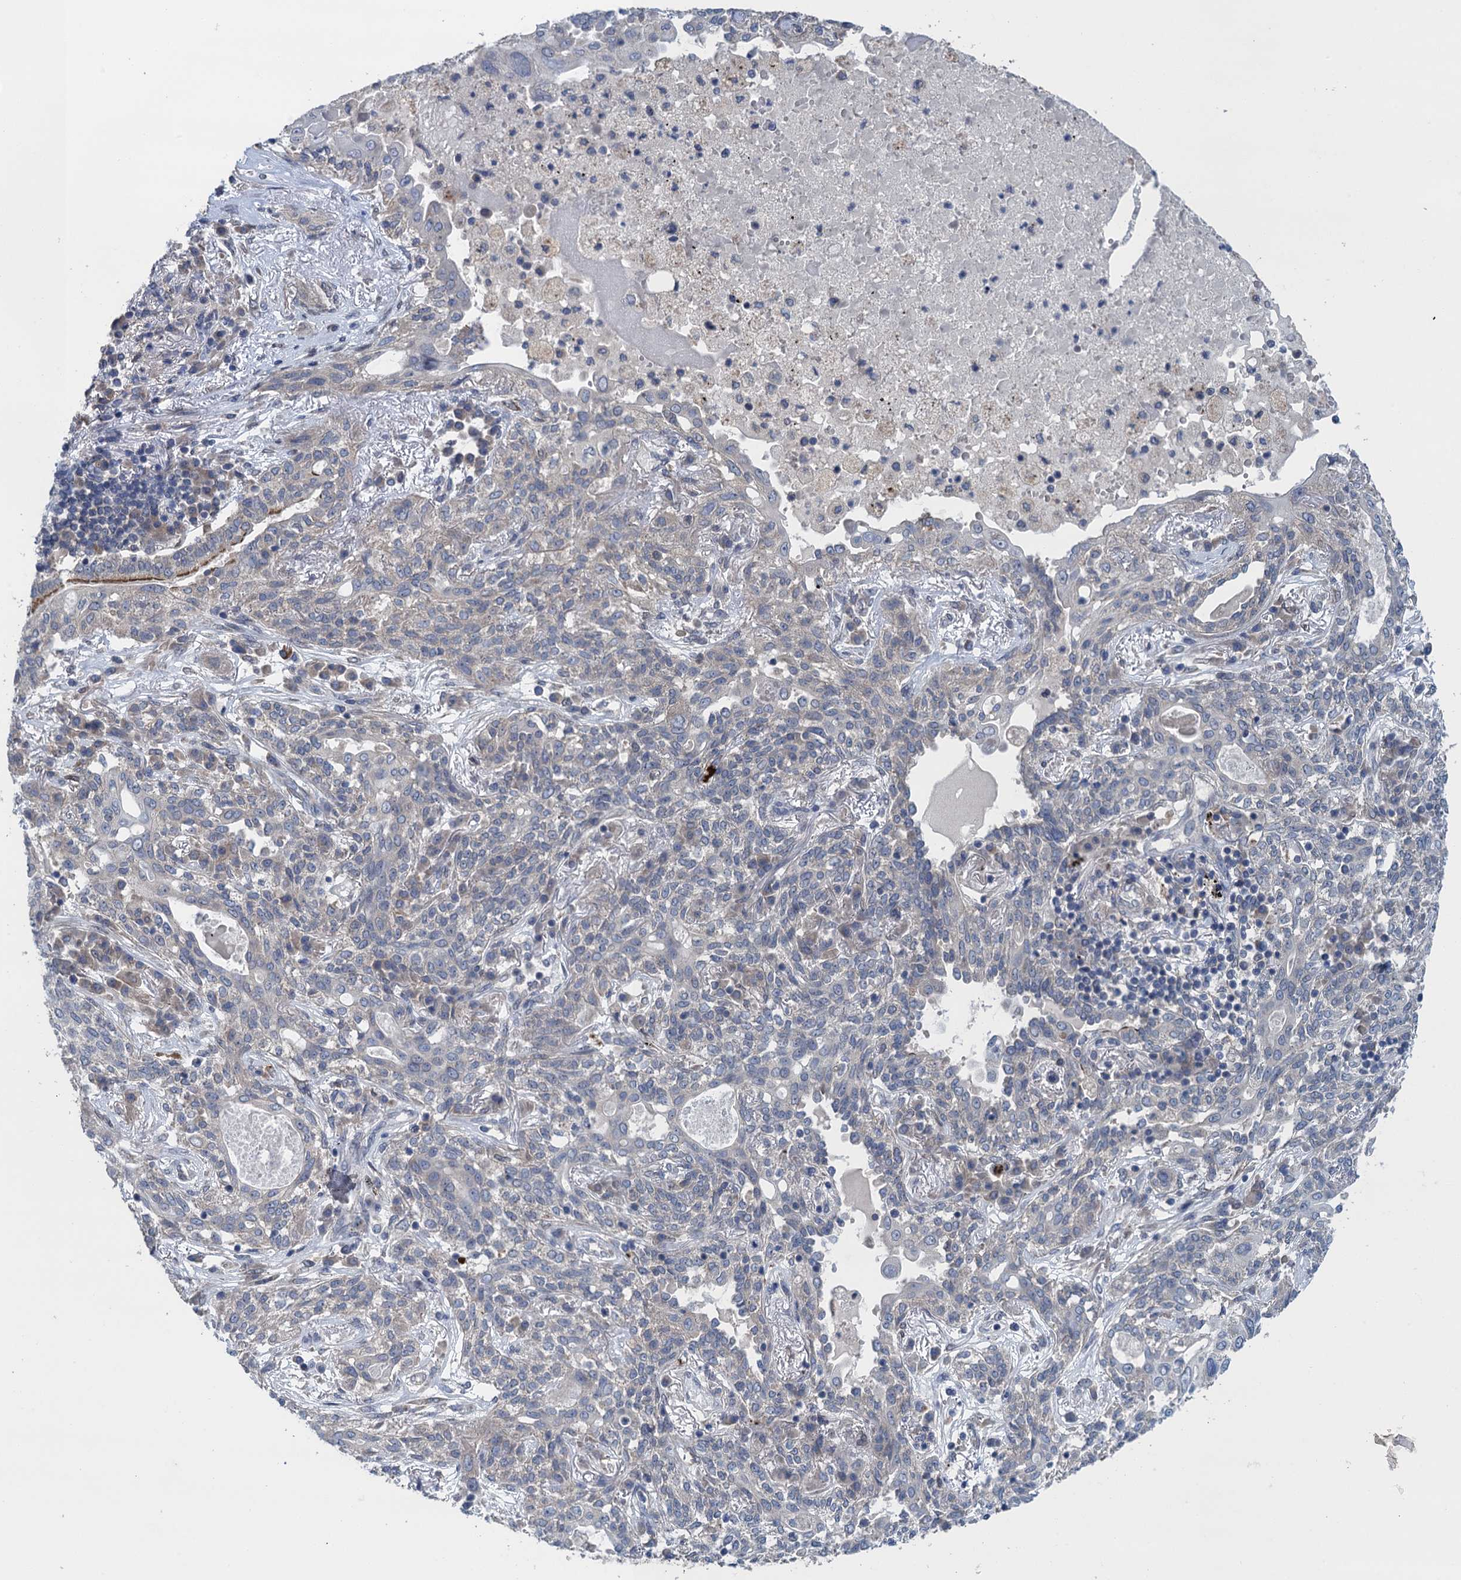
{"staining": {"intensity": "negative", "quantity": "none", "location": "none"}, "tissue": "lung cancer", "cell_type": "Tumor cells", "image_type": "cancer", "snomed": [{"axis": "morphology", "description": "Squamous cell carcinoma, NOS"}, {"axis": "topography", "description": "Lung"}], "caption": "Immunohistochemistry micrograph of neoplastic tissue: human lung cancer (squamous cell carcinoma) stained with DAB displays no significant protein expression in tumor cells.", "gene": "CTU2", "patient": {"sex": "female", "age": 70}}